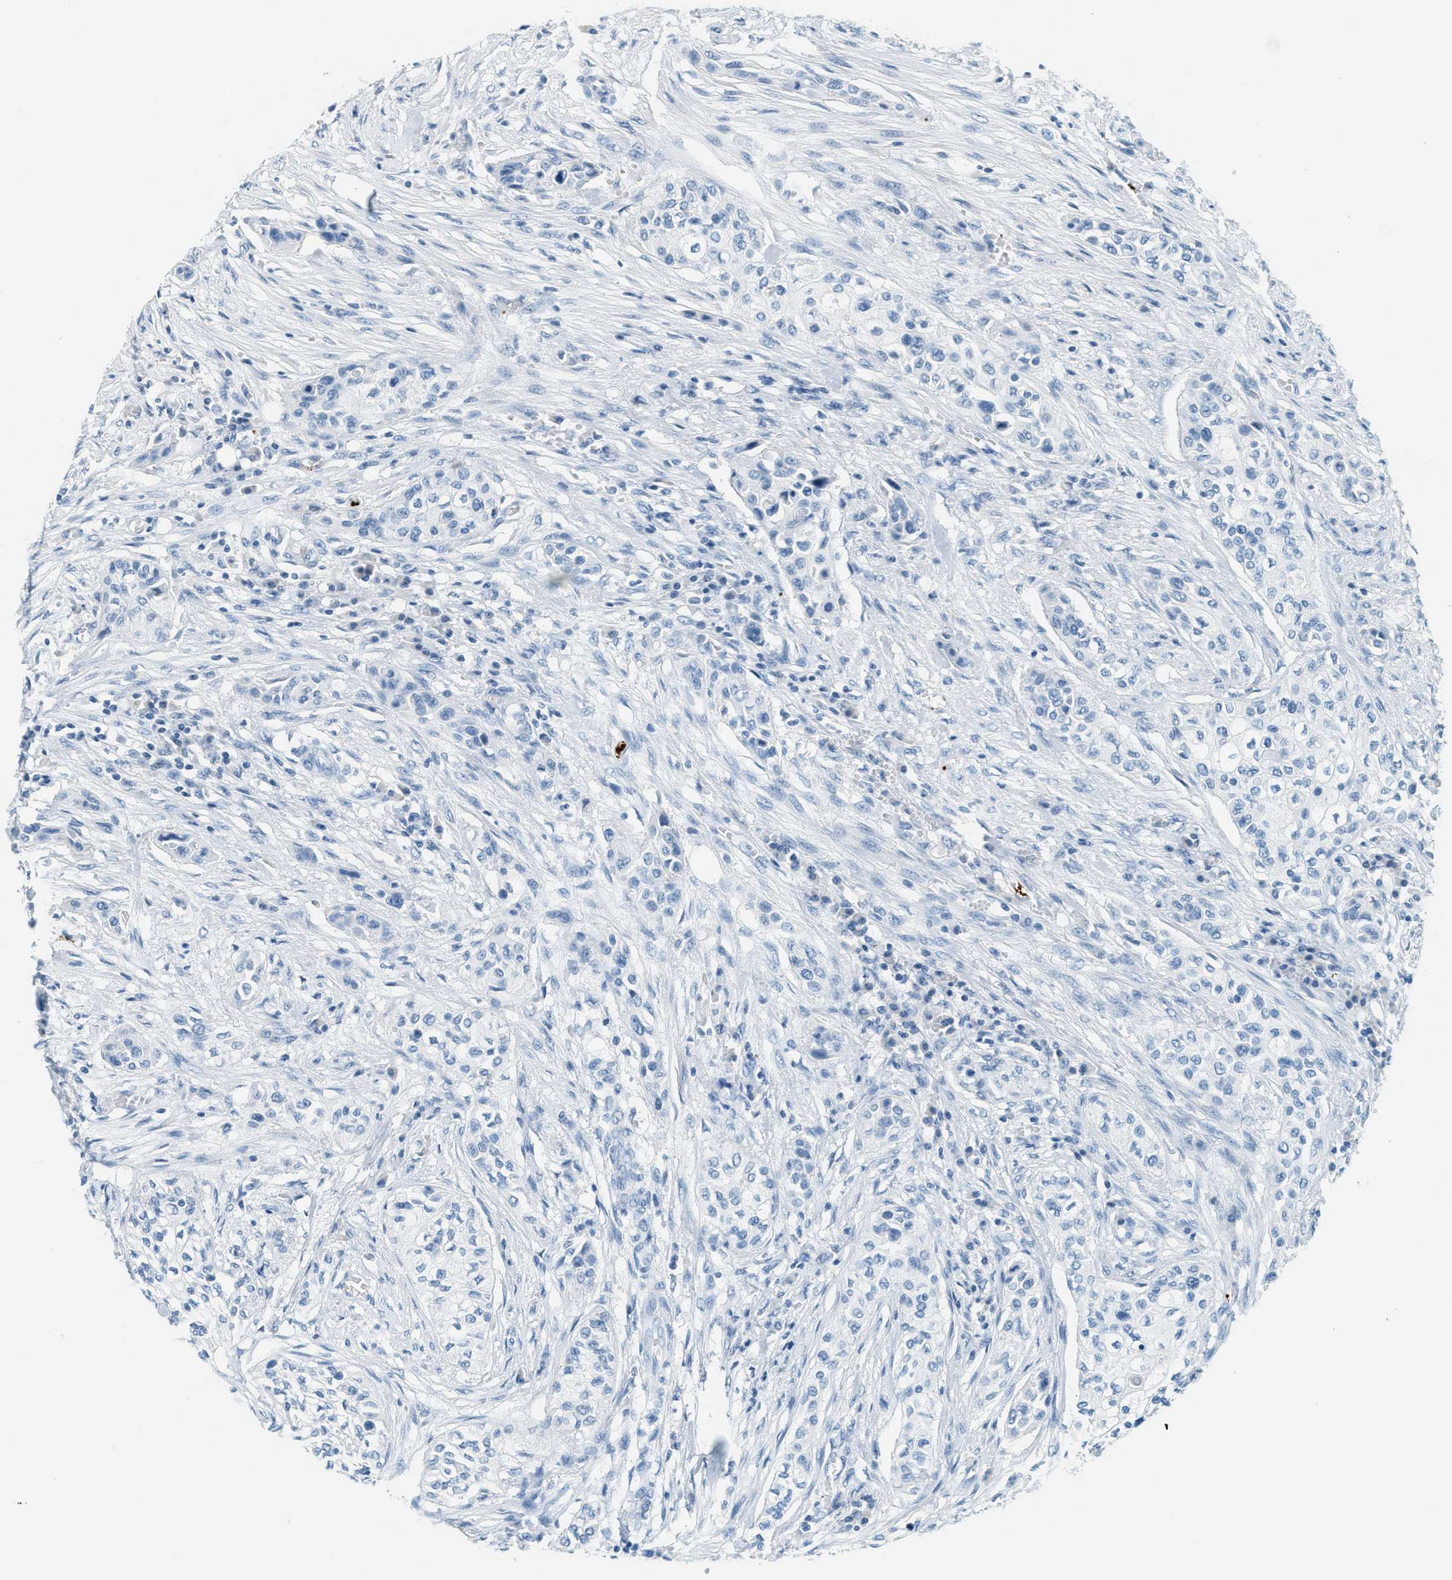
{"staining": {"intensity": "negative", "quantity": "none", "location": "none"}, "tissue": "urothelial cancer", "cell_type": "Tumor cells", "image_type": "cancer", "snomed": [{"axis": "morphology", "description": "Urothelial carcinoma, High grade"}, {"axis": "topography", "description": "Urinary bladder"}], "caption": "Human urothelial carcinoma (high-grade) stained for a protein using IHC displays no expression in tumor cells.", "gene": "PPBP", "patient": {"sex": "male", "age": 74}}